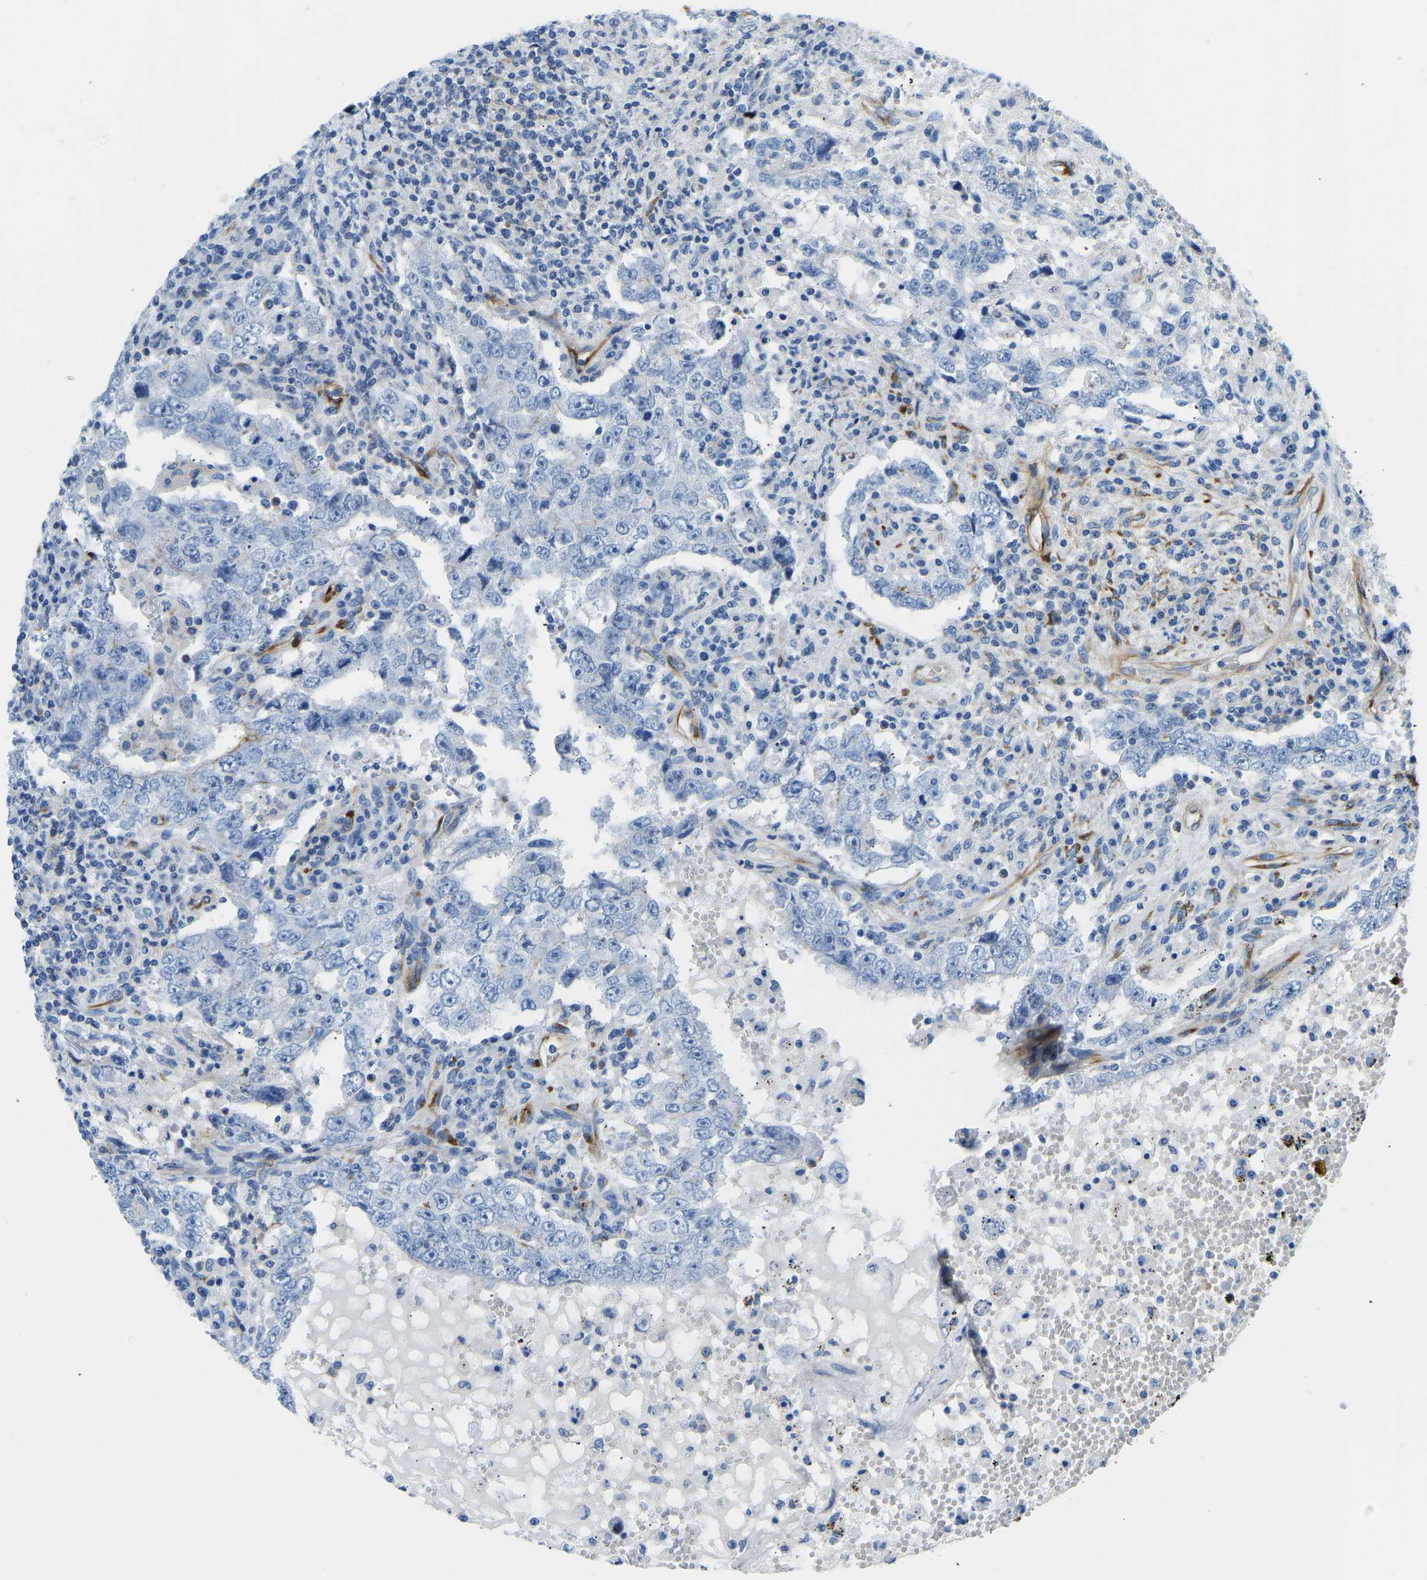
{"staining": {"intensity": "negative", "quantity": "none", "location": "none"}, "tissue": "testis cancer", "cell_type": "Tumor cells", "image_type": "cancer", "snomed": [{"axis": "morphology", "description": "Carcinoma, Embryonal, NOS"}, {"axis": "topography", "description": "Testis"}], "caption": "Immunohistochemical staining of human embryonal carcinoma (testis) reveals no significant staining in tumor cells.", "gene": "COL15A1", "patient": {"sex": "male", "age": 26}}